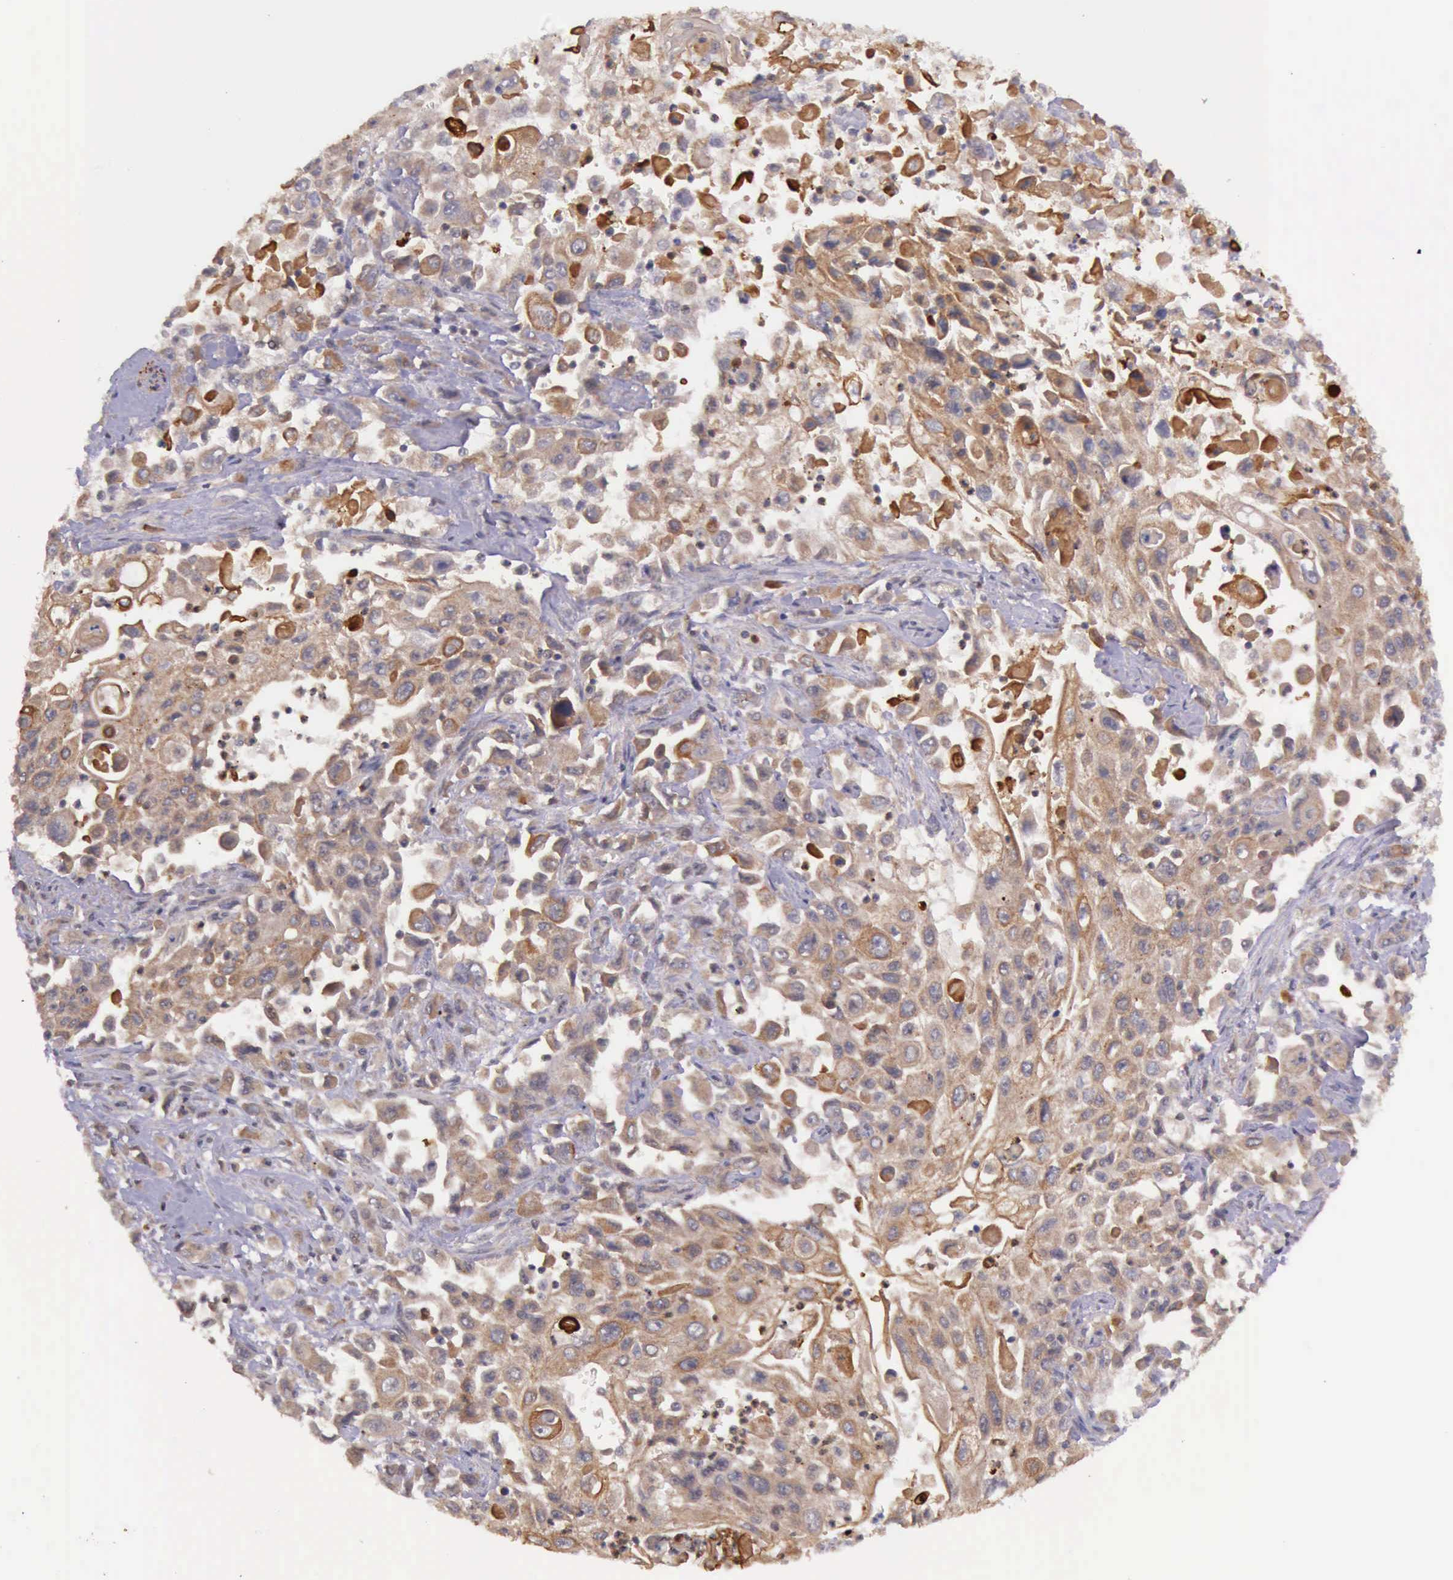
{"staining": {"intensity": "moderate", "quantity": "25%-75%", "location": "cytoplasmic/membranous"}, "tissue": "pancreatic cancer", "cell_type": "Tumor cells", "image_type": "cancer", "snomed": [{"axis": "morphology", "description": "Adenocarcinoma, NOS"}, {"axis": "topography", "description": "Pancreas"}], "caption": "Immunohistochemistry (IHC) staining of pancreatic cancer, which demonstrates medium levels of moderate cytoplasmic/membranous staining in about 25%-75% of tumor cells indicating moderate cytoplasmic/membranous protein positivity. The staining was performed using DAB (brown) for protein detection and nuclei were counterstained in hematoxylin (blue).", "gene": "PRICKLE3", "patient": {"sex": "male", "age": 70}}